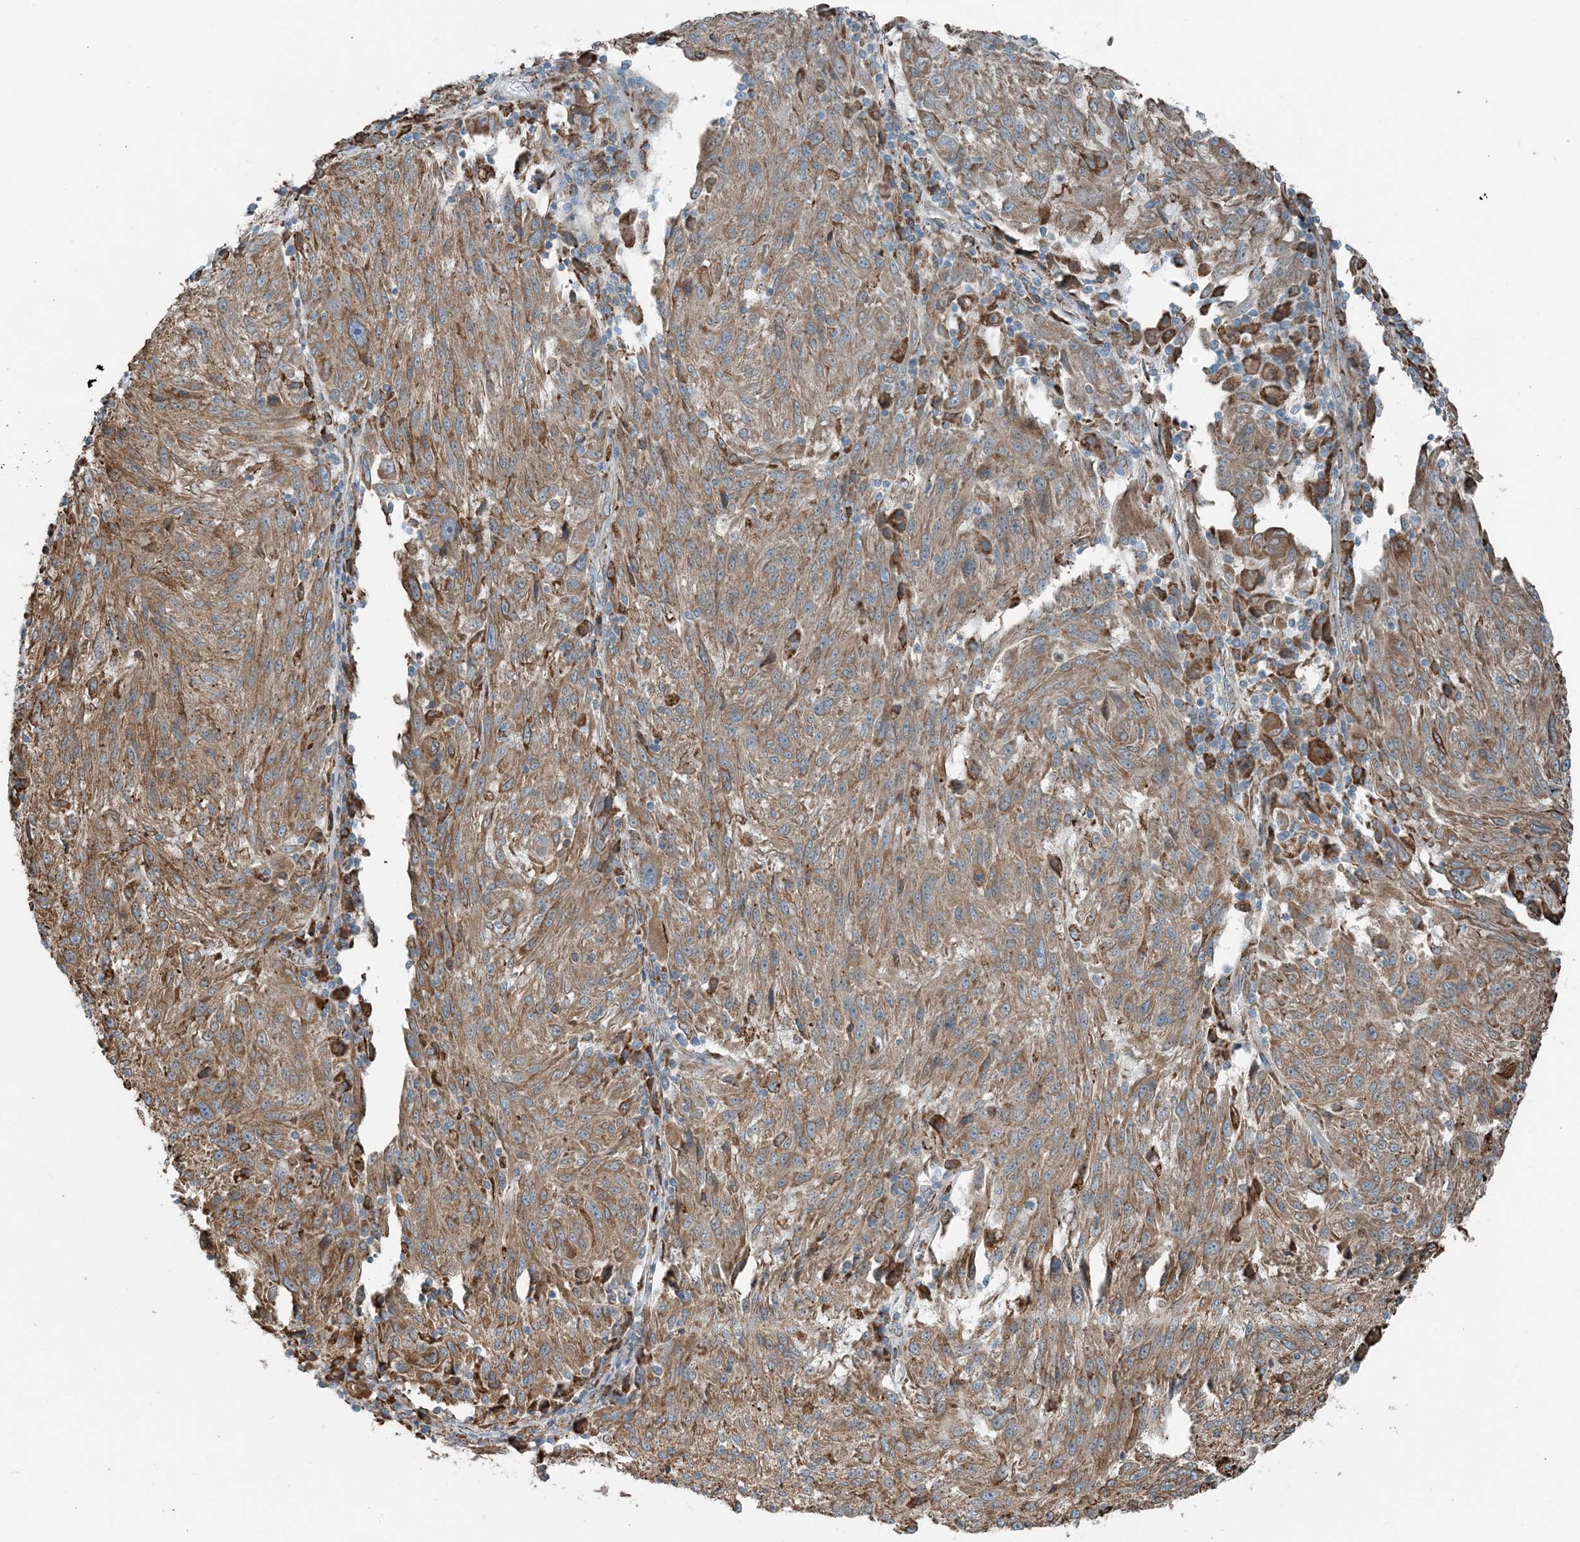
{"staining": {"intensity": "moderate", "quantity": ">75%", "location": "cytoplasmic/membranous"}, "tissue": "melanoma", "cell_type": "Tumor cells", "image_type": "cancer", "snomed": [{"axis": "morphology", "description": "Malignant melanoma, NOS"}, {"axis": "topography", "description": "Skin"}], "caption": "There is medium levels of moderate cytoplasmic/membranous positivity in tumor cells of malignant melanoma, as demonstrated by immunohistochemical staining (brown color).", "gene": "CERKL", "patient": {"sex": "male", "age": 53}}